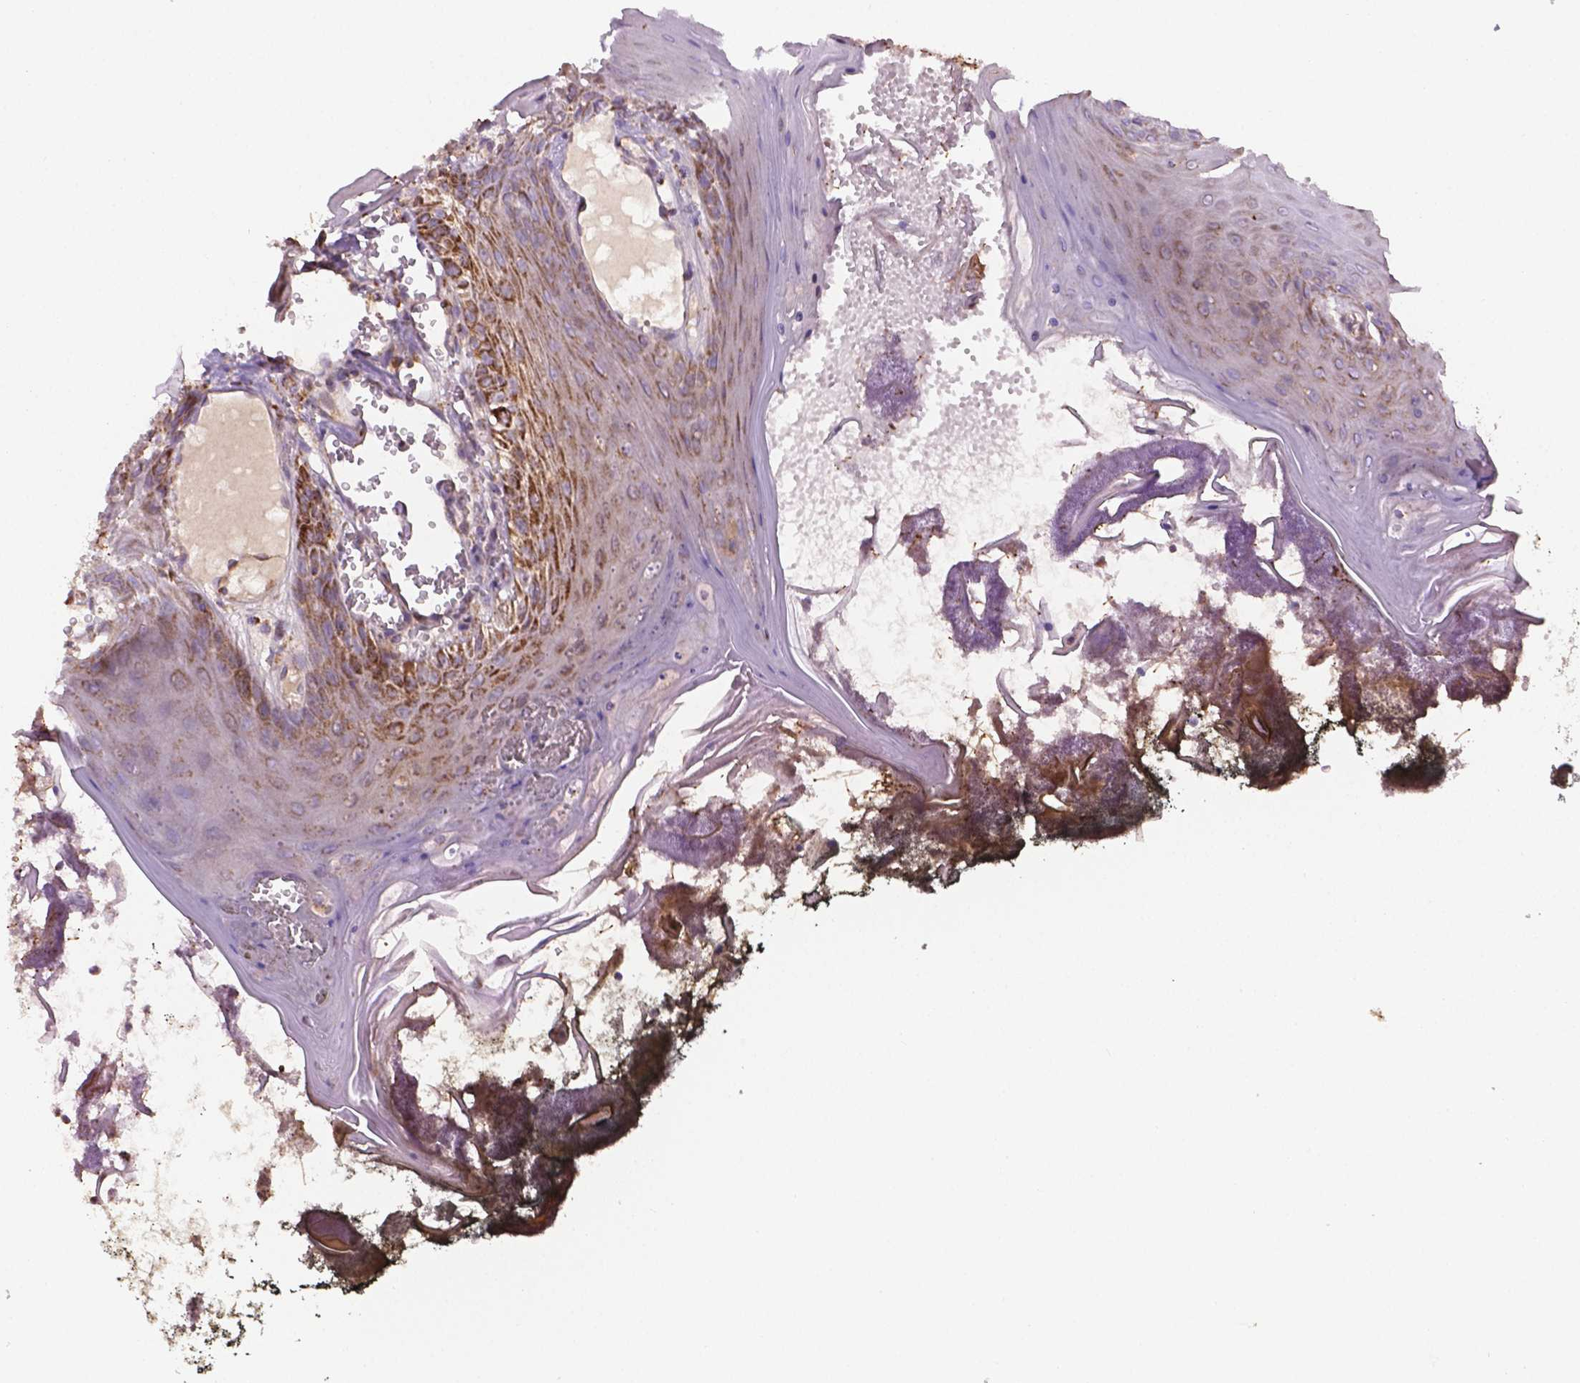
{"staining": {"intensity": "strong", "quantity": "25%-75%", "location": "cytoplasmic/membranous"}, "tissue": "oral mucosa", "cell_type": "Squamous epithelial cells", "image_type": "normal", "snomed": [{"axis": "morphology", "description": "Normal tissue, NOS"}, {"axis": "topography", "description": "Oral tissue"}], "caption": "Protein analysis of unremarkable oral mucosa demonstrates strong cytoplasmic/membranous positivity in about 25%-75% of squamous epithelial cells. Nuclei are stained in blue.", "gene": "PIBF1", "patient": {"sex": "male", "age": 9}}